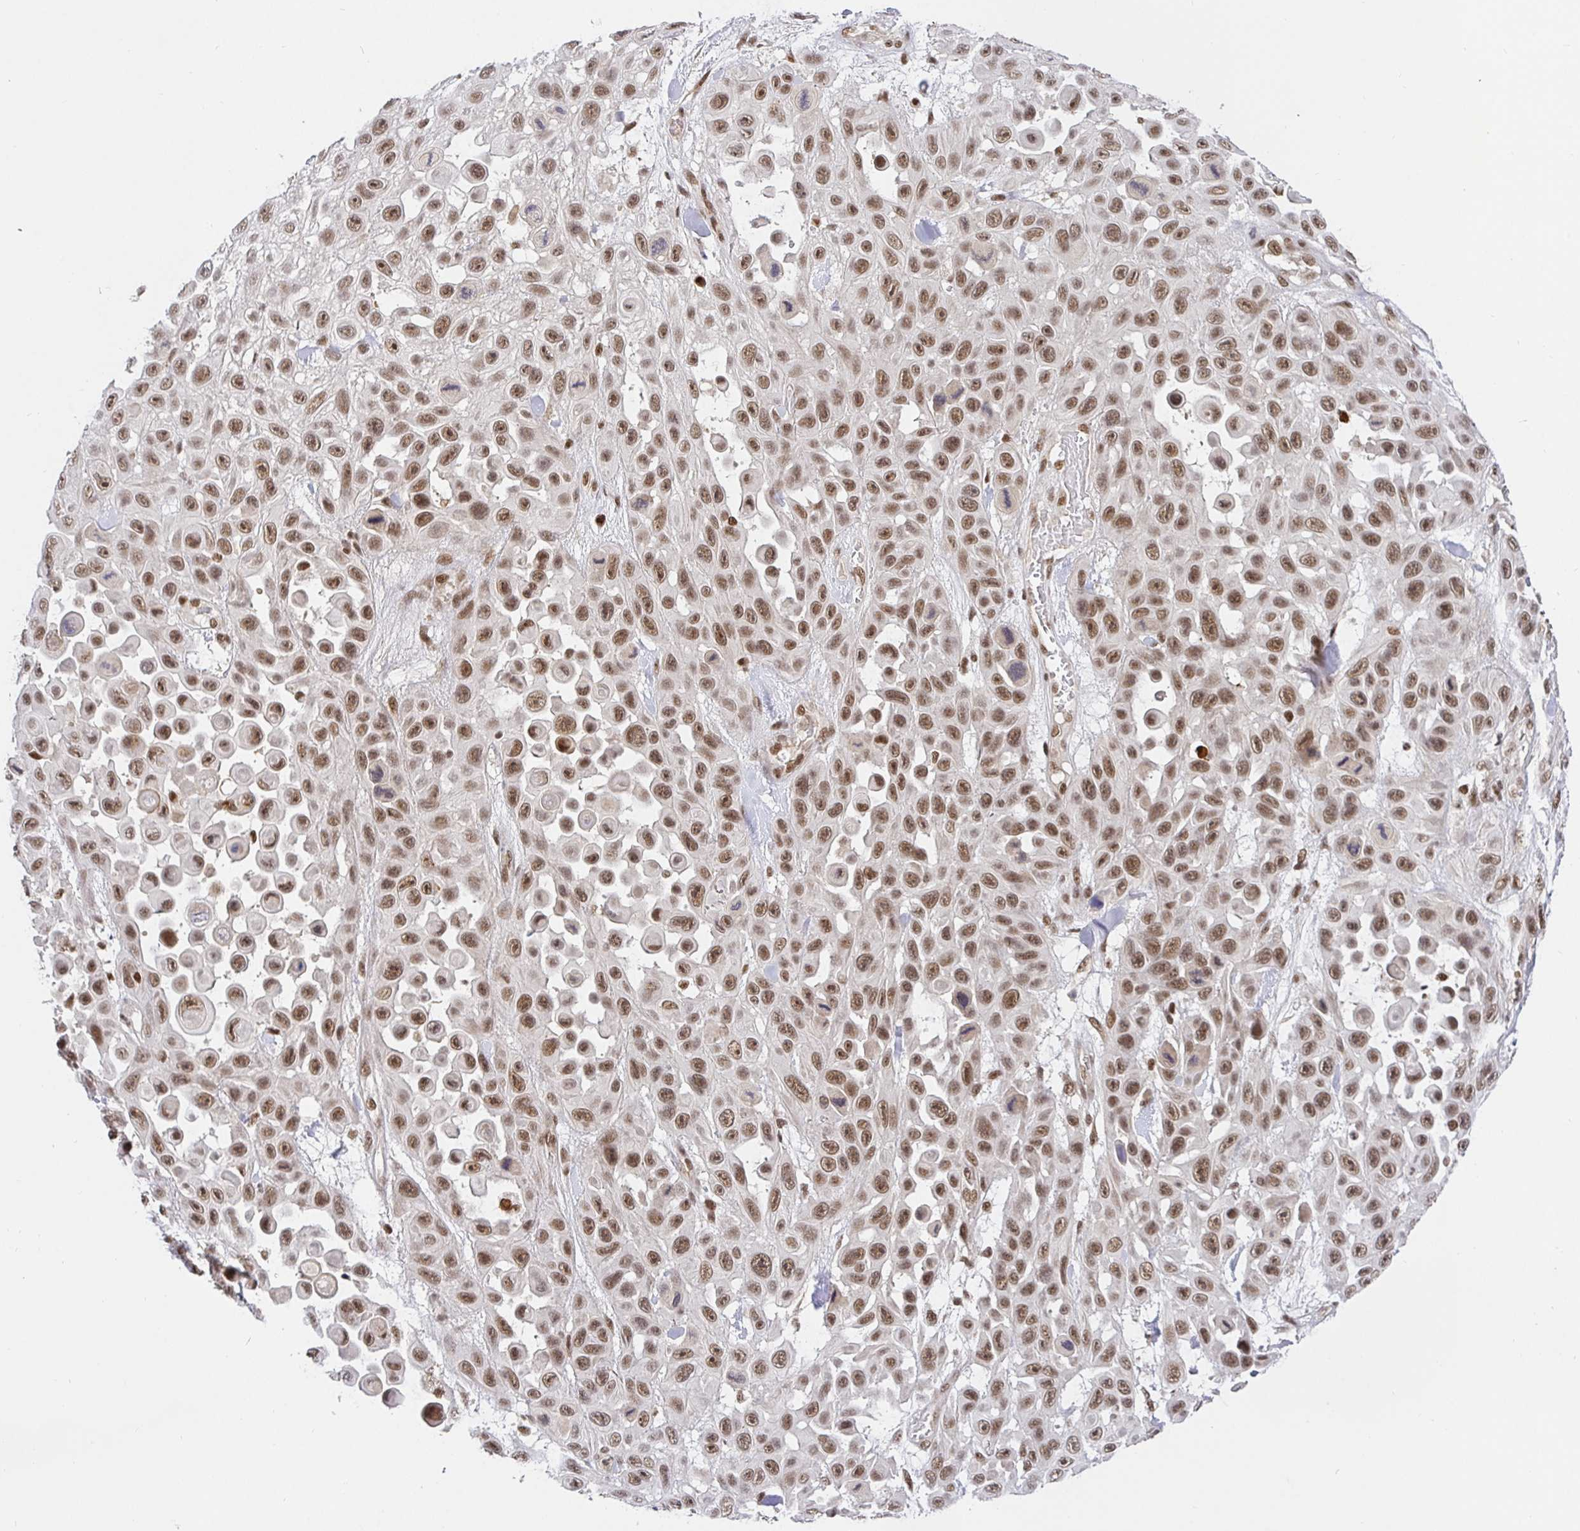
{"staining": {"intensity": "moderate", "quantity": ">75%", "location": "nuclear"}, "tissue": "skin cancer", "cell_type": "Tumor cells", "image_type": "cancer", "snomed": [{"axis": "morphology", "description": "Squamous cell carcinoma, NOS"}, {"axis": "topography", "description": "Skin"}], "caption": "Immunohistochemical staining of squamous cell carcinoma (skin) exhibits medium levels of moderate nuclear staining in about >75% of tumor cells. The staining was performed using DAB (3,3'-diaminobenzidine), with brown indicating positive protein expression. Nuclei are stained blue with hematoxylin.", "gene": "USF1", "patient": {"sex": "male", "age": 81}}